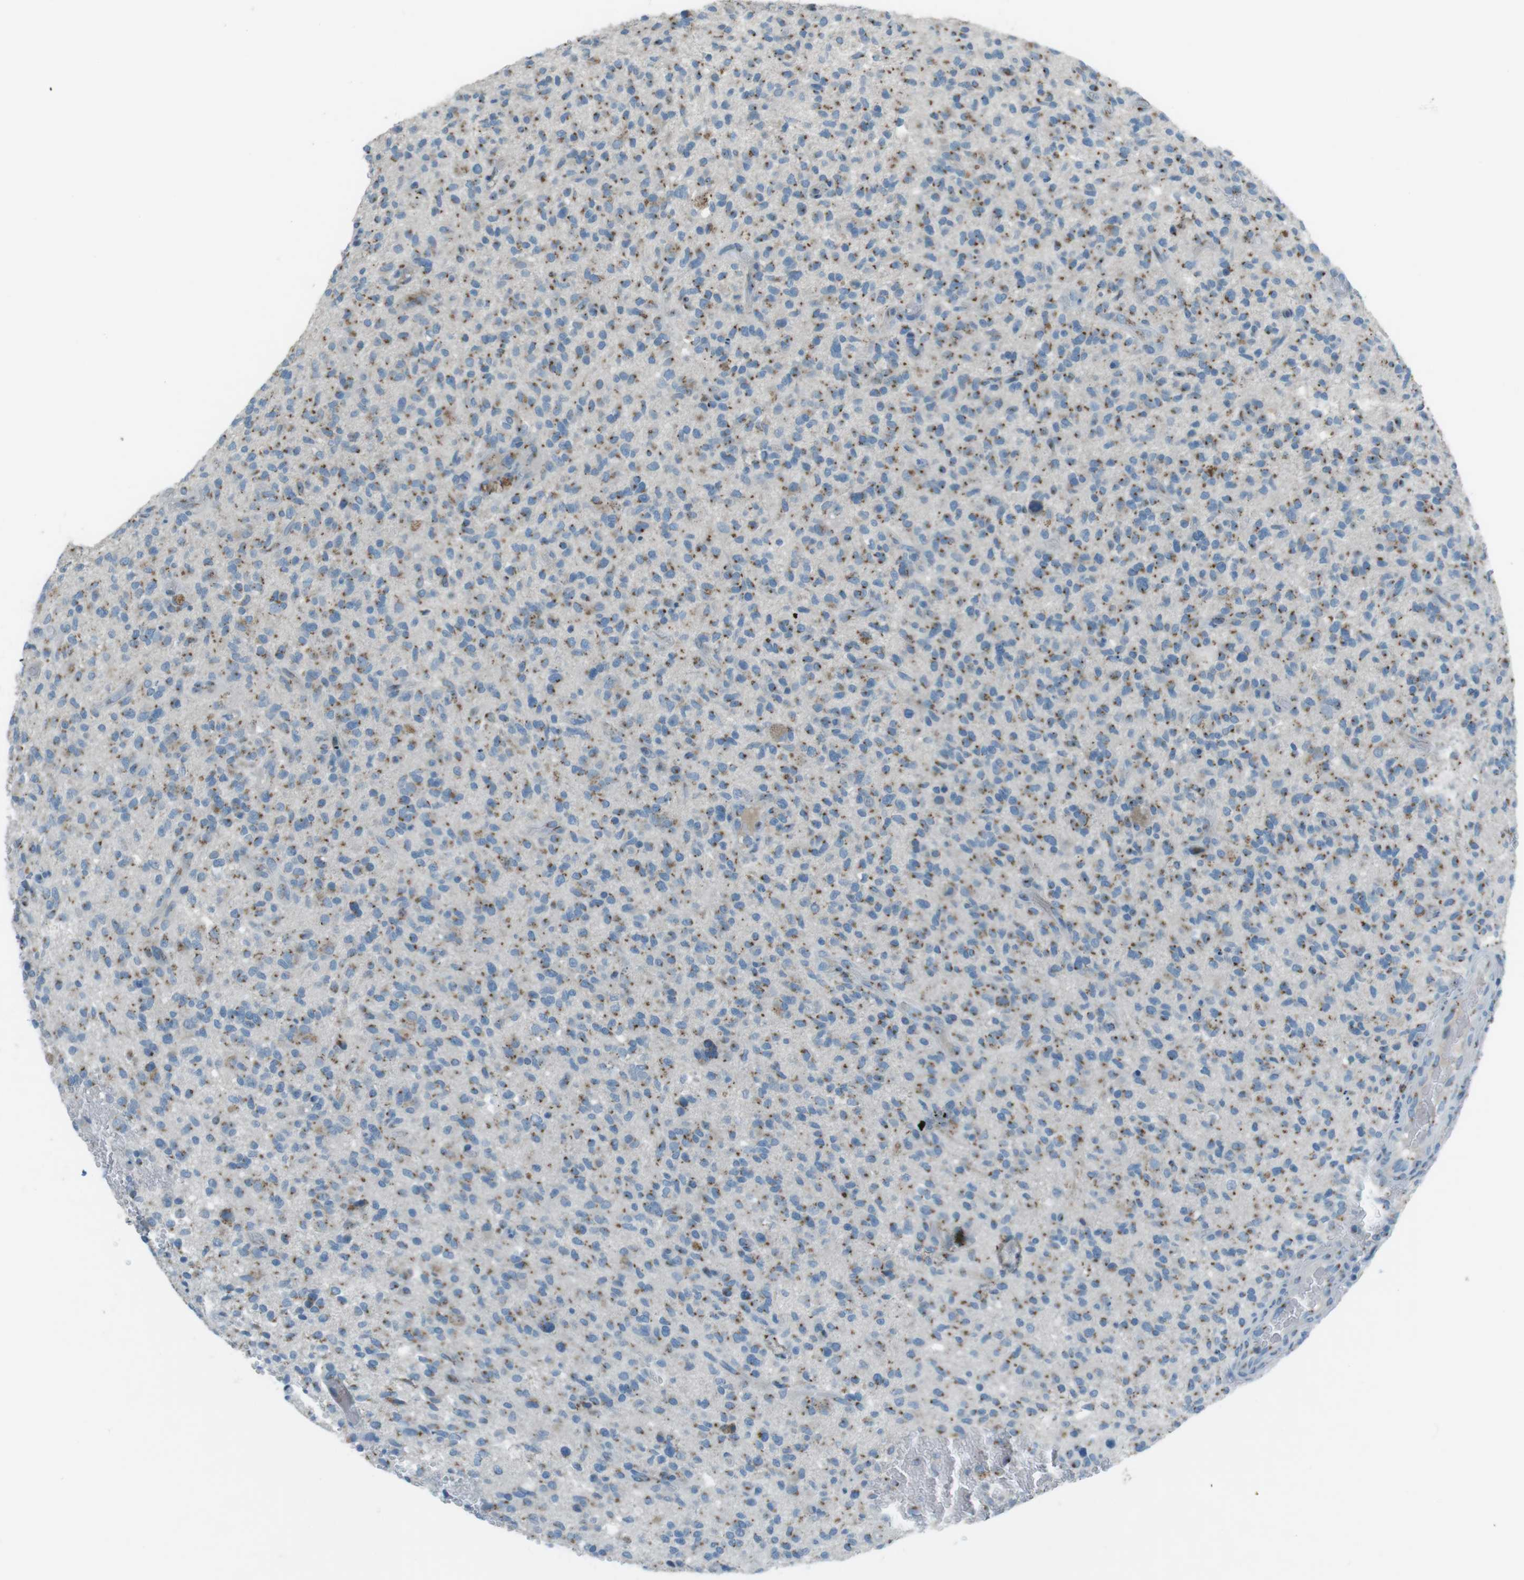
{"staining": {"intensity": "moderate", "quantity": "25%-75%", "location": "cytoplasmic/membranous"}, "tissue": "glioma", "cell_type": "Tumor cells", "image_type": "cancer", "snomed": [{"axis": "morphology", "description": "Glioma, malignant, High grade"}, {"axis": "topography", "description": "Brain"}], "caption": "Immunohistochemical staining of high-grade glioma (malignant) displays medium levels of moderate cytoplasmic/membranous positivity in approximately 25%-75% of tumor cells. The staining was performed using DAB (3,3'-diaminobenzidine) to visualize the protein expression in brown, while the nuclei were stained in blue with hematoxylin (Magnification: 20x).", "gene": "TXNDC15", "patient": {"sex": "male", "age": 71}}